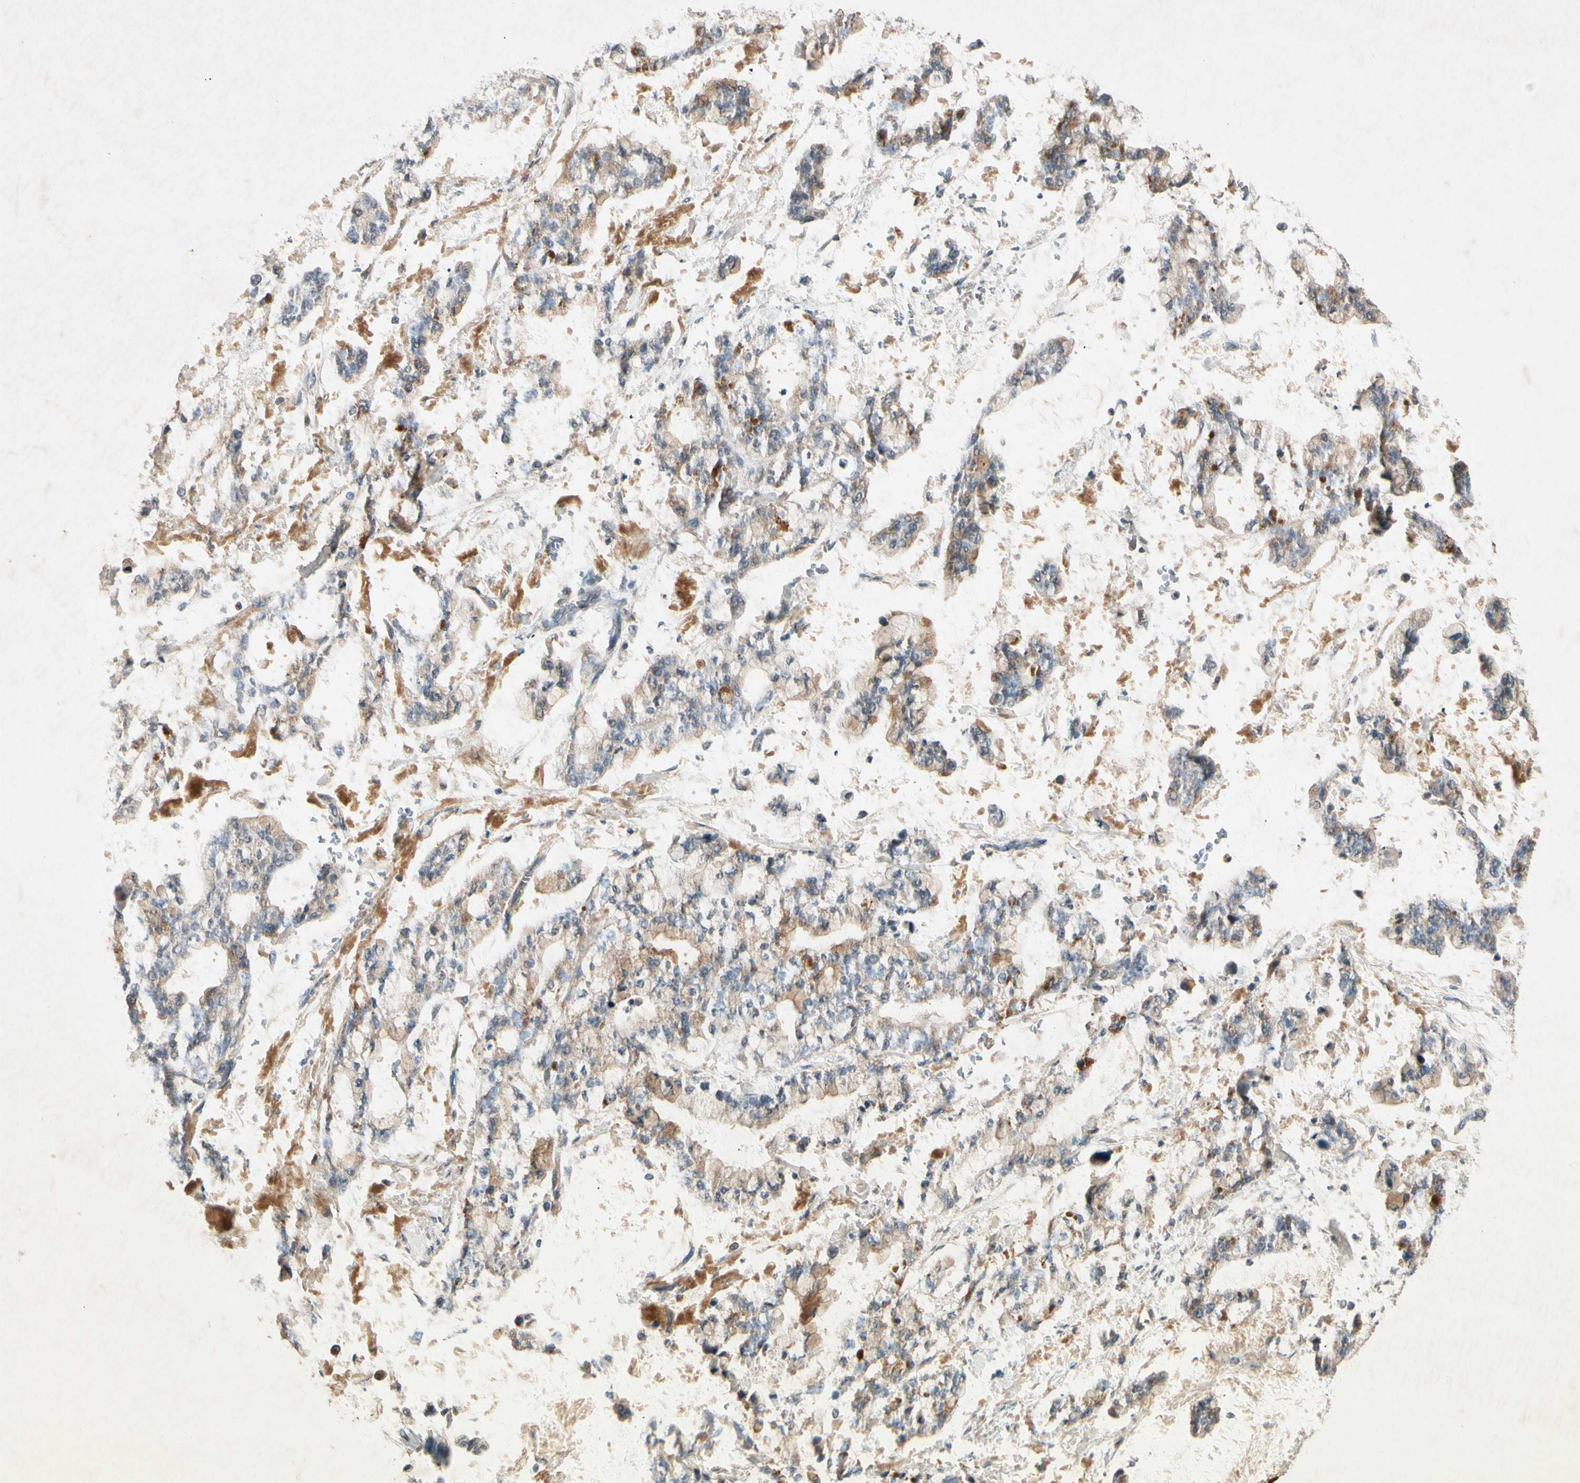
{"staining": {"intensity": "weak", "quantity": "25%-75%", "location": "cytoplasmic/membranous"}, "tissue": "stomach cancer", "cell_type": "Tumor cells", "image_type": "cancer", "snomed": [{"axis": "morphology", "description": "Normal tissue, NOS"}, {"axis": "morphology", "description": "Adenocarcinoma, NOS"}, {"axis": "topography", "description": "Stomach, upper"}, {"axis": "topography", "description": "Stomach"}], "caption": "Protein staining of stomach cancer (adenocarcinoma) tissue displays weak cytoplasmic/membranous positivity in approximately 25%-75% of tumor cells. (DAB = brown stain, brightfield microscopy at high magnification).", "gene": "GPLD1", "patient": {"sex": "male", "age": 76}}